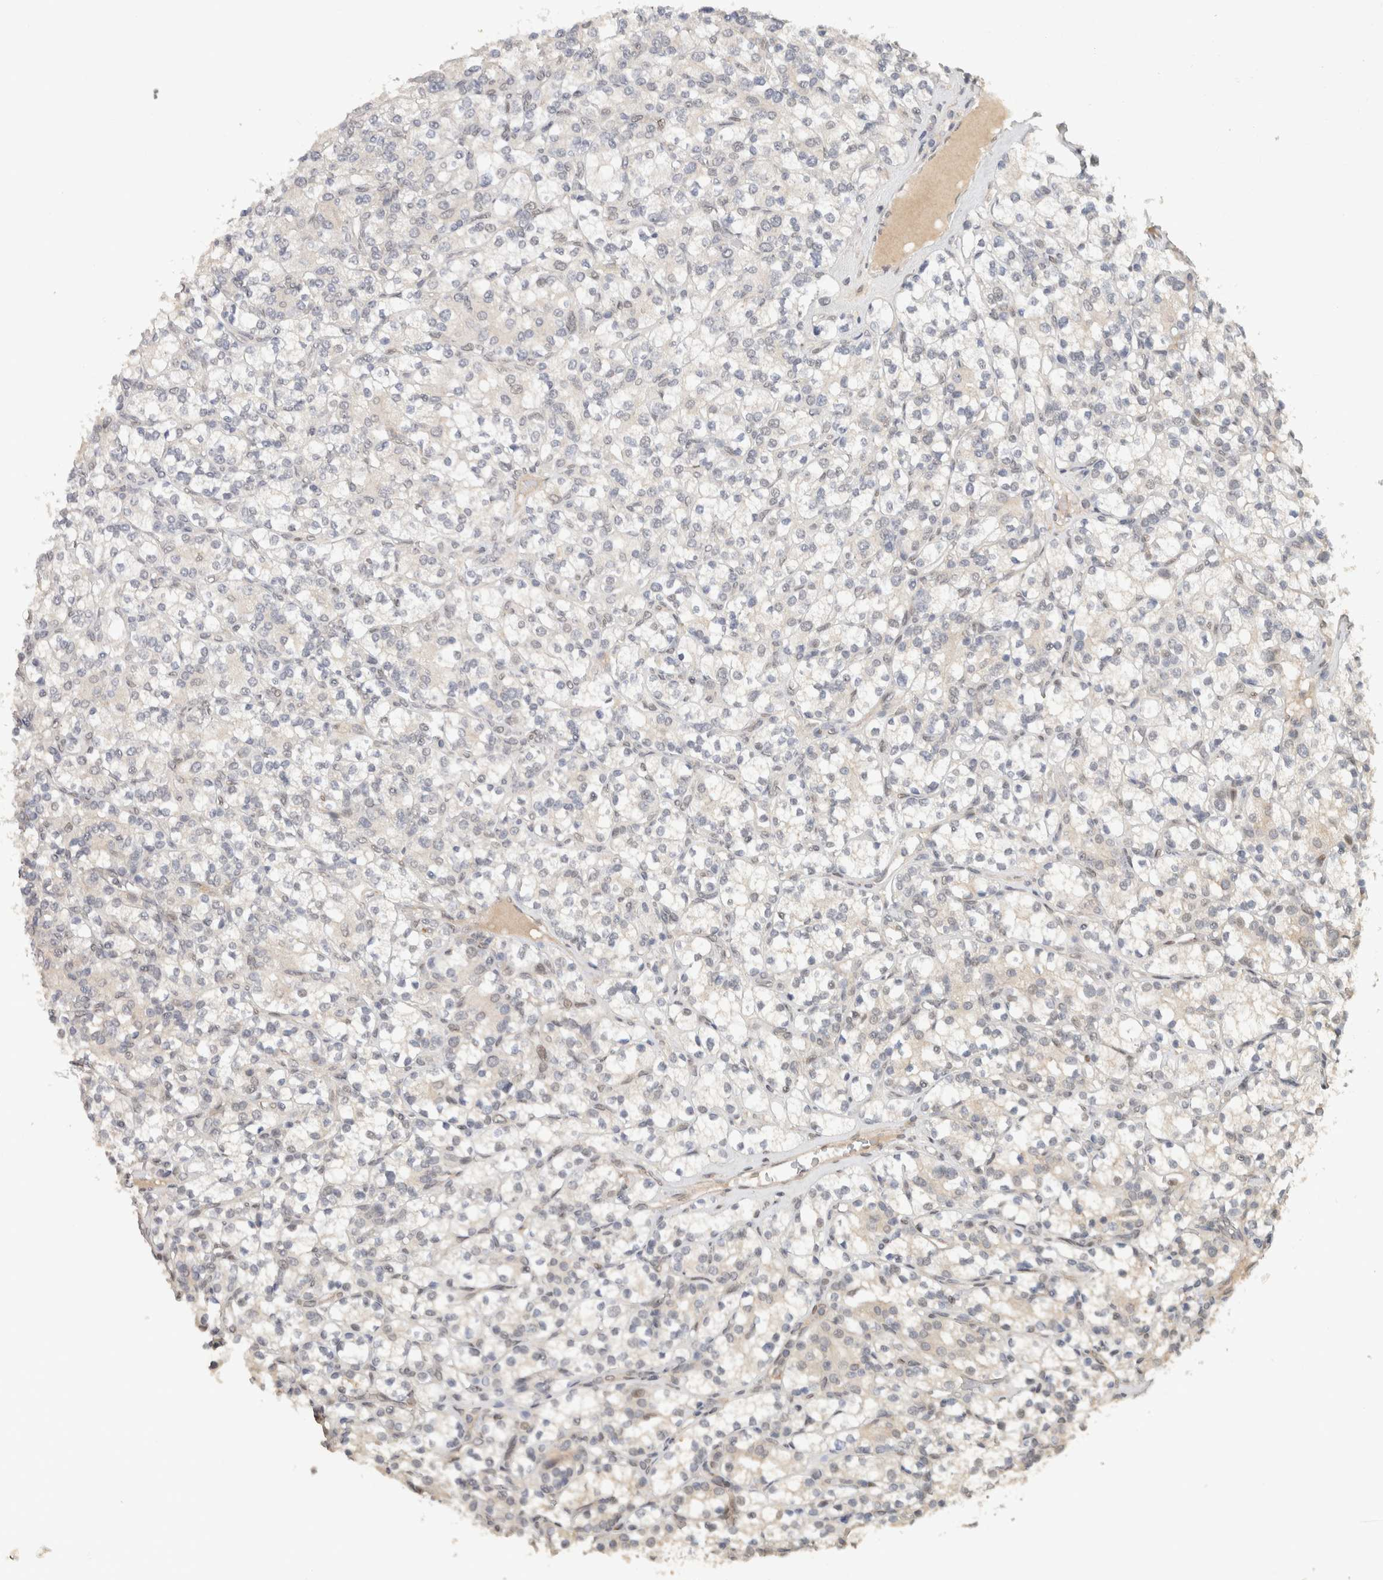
{"staining": {"intensity": "negative", "quantity": "none", "location": "none"}, "tissue": "renal cancer", "cell_type": "Tumor cells", "image_type": "cancer", "snomed": [{"axis": "morphology", "description": "Adenocarcinoma, NOS"}, {"axis": "topography", "description": "Kidney"}], "caption": "IHC histopathology image of neoplastic tissue: adenocarcinoma (renal) stained with DAB (3,3'-diaminobenzidine) exhibits no significant protein positivity in tumor cells. Brightfield microscopy of immunohistochemistry stained with DAB (brown) and hematoxylin (blue), captured at high magnification.", "gene": "CYSRT1", "patient": {"sex": "male", "age": 77}}